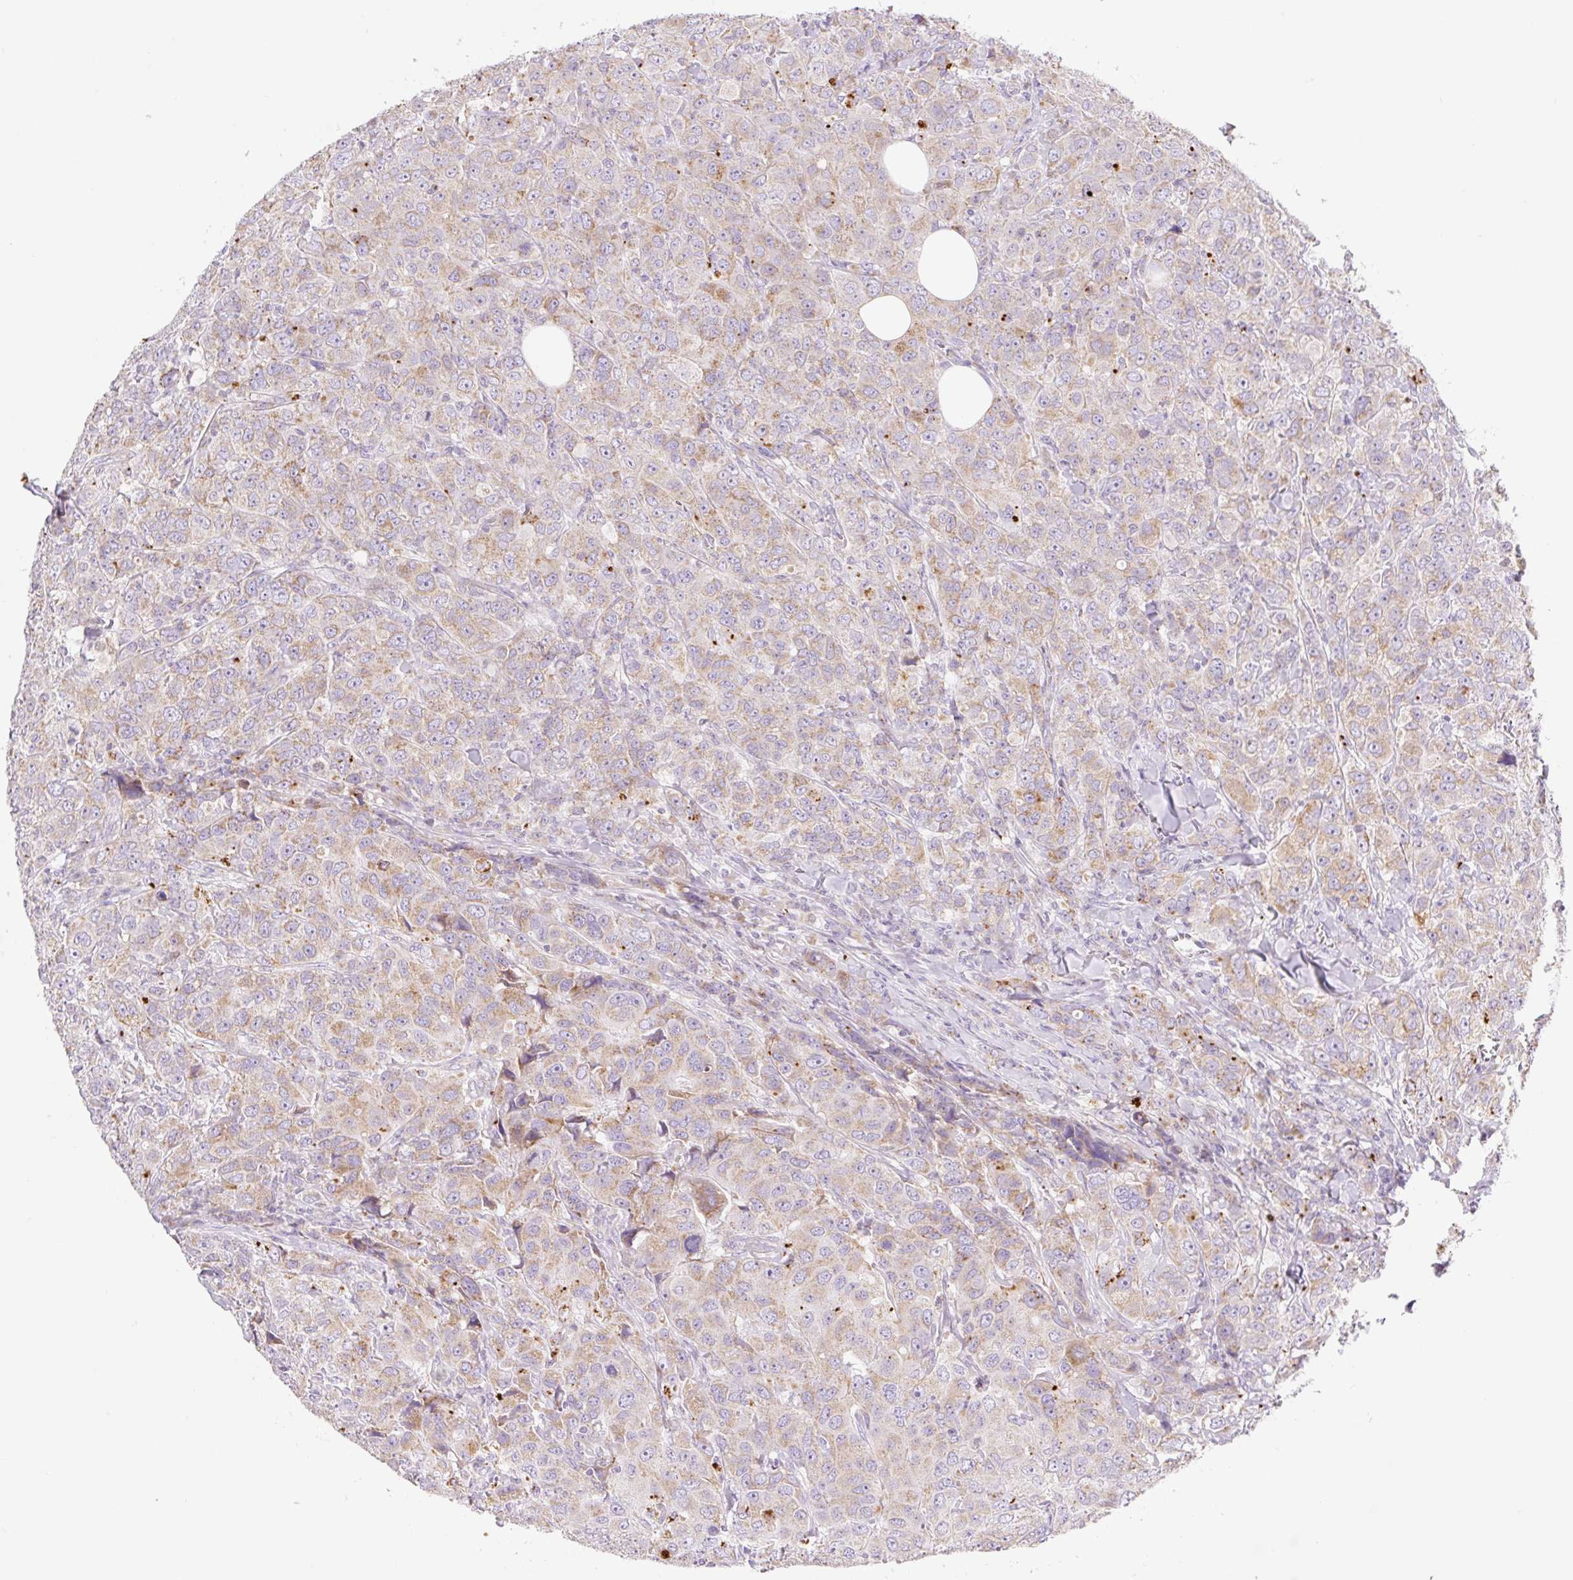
{"staining": {"intensity": "weak", "quantity": "25%-75%", "location": "cytoplasmic/membranous"}, "tissue": "breast cancer", "cell_type": "Tumor cells", "image_type": "cancer", "snomed": [{"axis": "morphology", "description": "Duct carcinoma"}, {"axis": "topography", "description": "Breast"}], "caption": "Tumor cells exhibit weak cytoplasmic/membranous staining in approximately 25%-75% of cells in breast cancer.", "gene": "CLEC3A", "patient": {"sex": "female", "age": 43}}